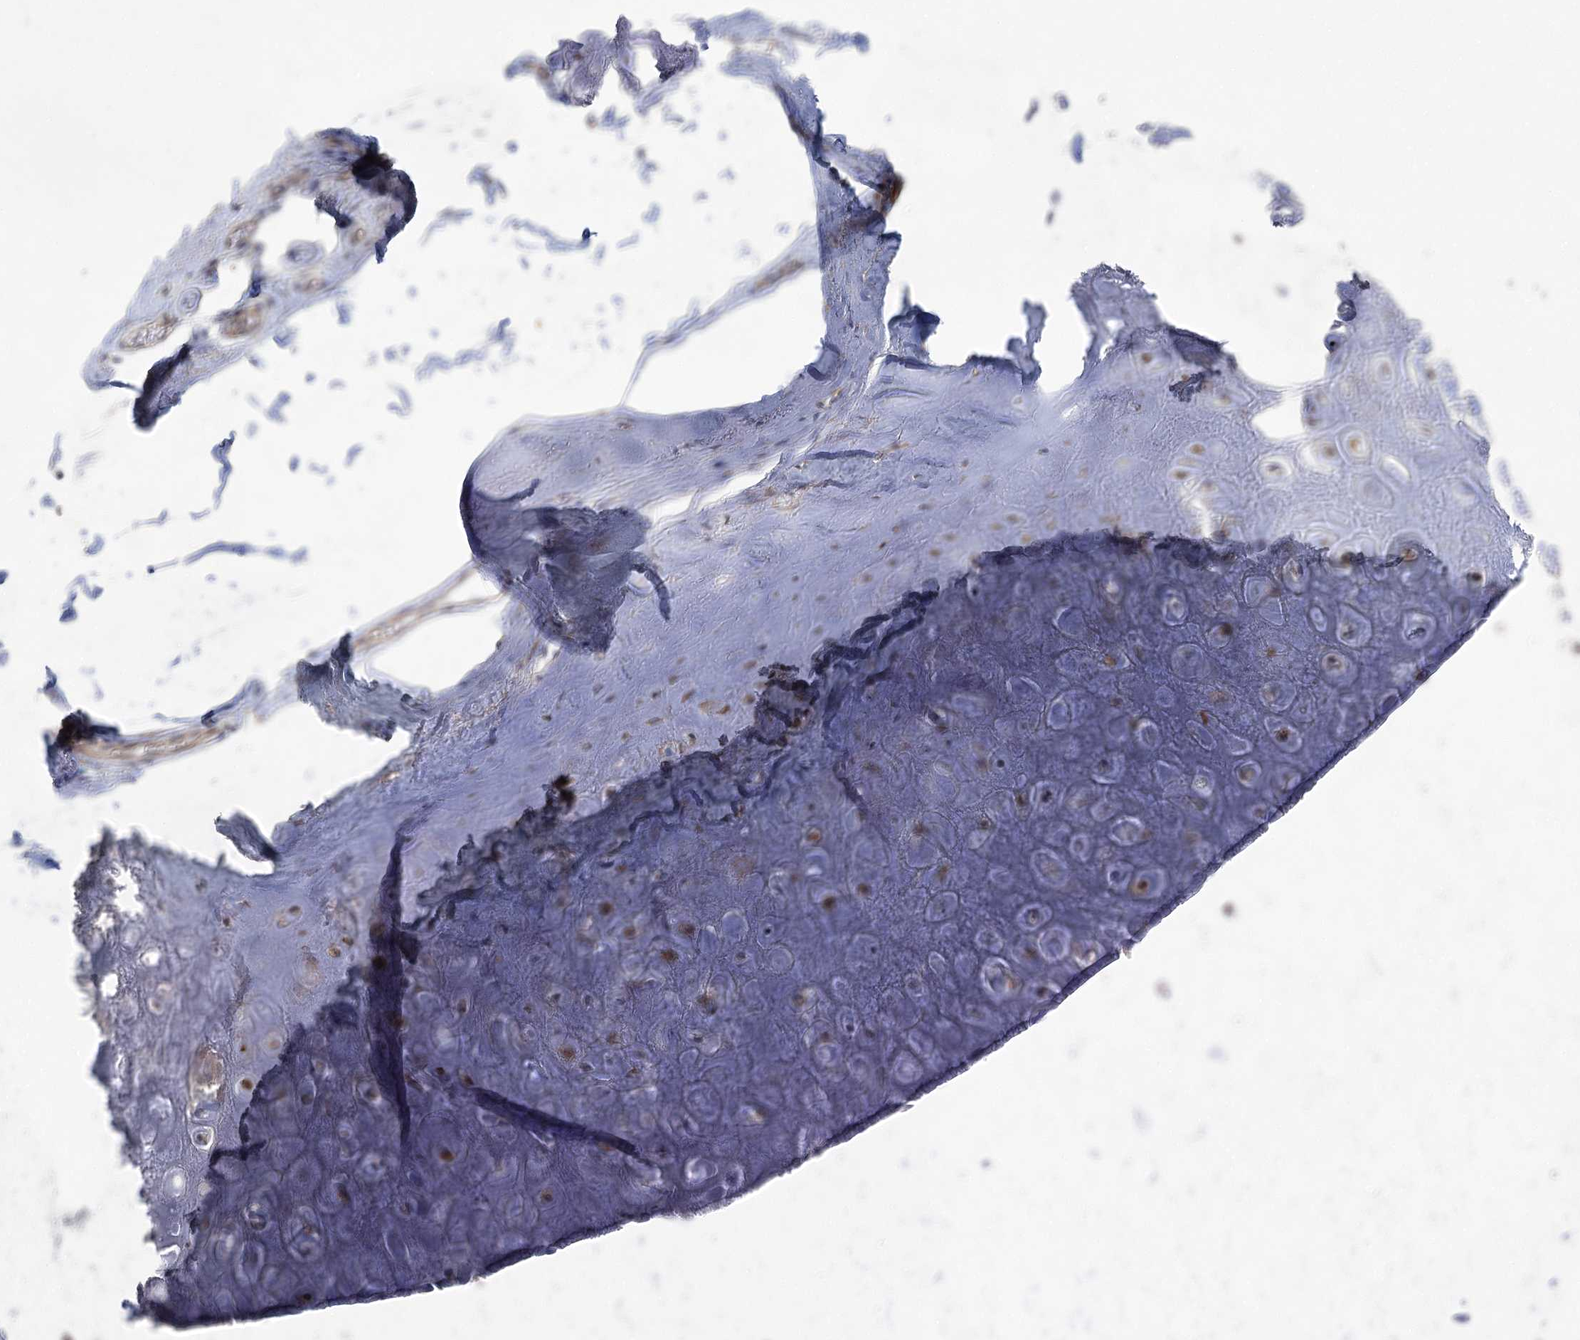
{"staining": {"intensity": "weak", "quantity": ">75%", "location": "cytoplasmic/membranous"}, "tissue": "adipose tissue", "cell_type": "Adipocytes", "image_type": "normal", "snomed": [{"axis": "morphology", "description": "Normal tissue, NOS"}, {"axis": "morphology", "description": "Basal cell carcinoma"}, {"axis": "topography", "description": "Skin"}], "caption": "Adipocytes exhibit weak cytoplasmic/membranous positivity in about >75% of cells in benign adipose tissue. Using DAB (3,3'-diaminobenzidine) (brown) and hematoxylin (blue) stains, captured at high magnification using brightfield microscopy.", "gene": "SCN11A", "patient": {"sex": "female", "age": 89}}